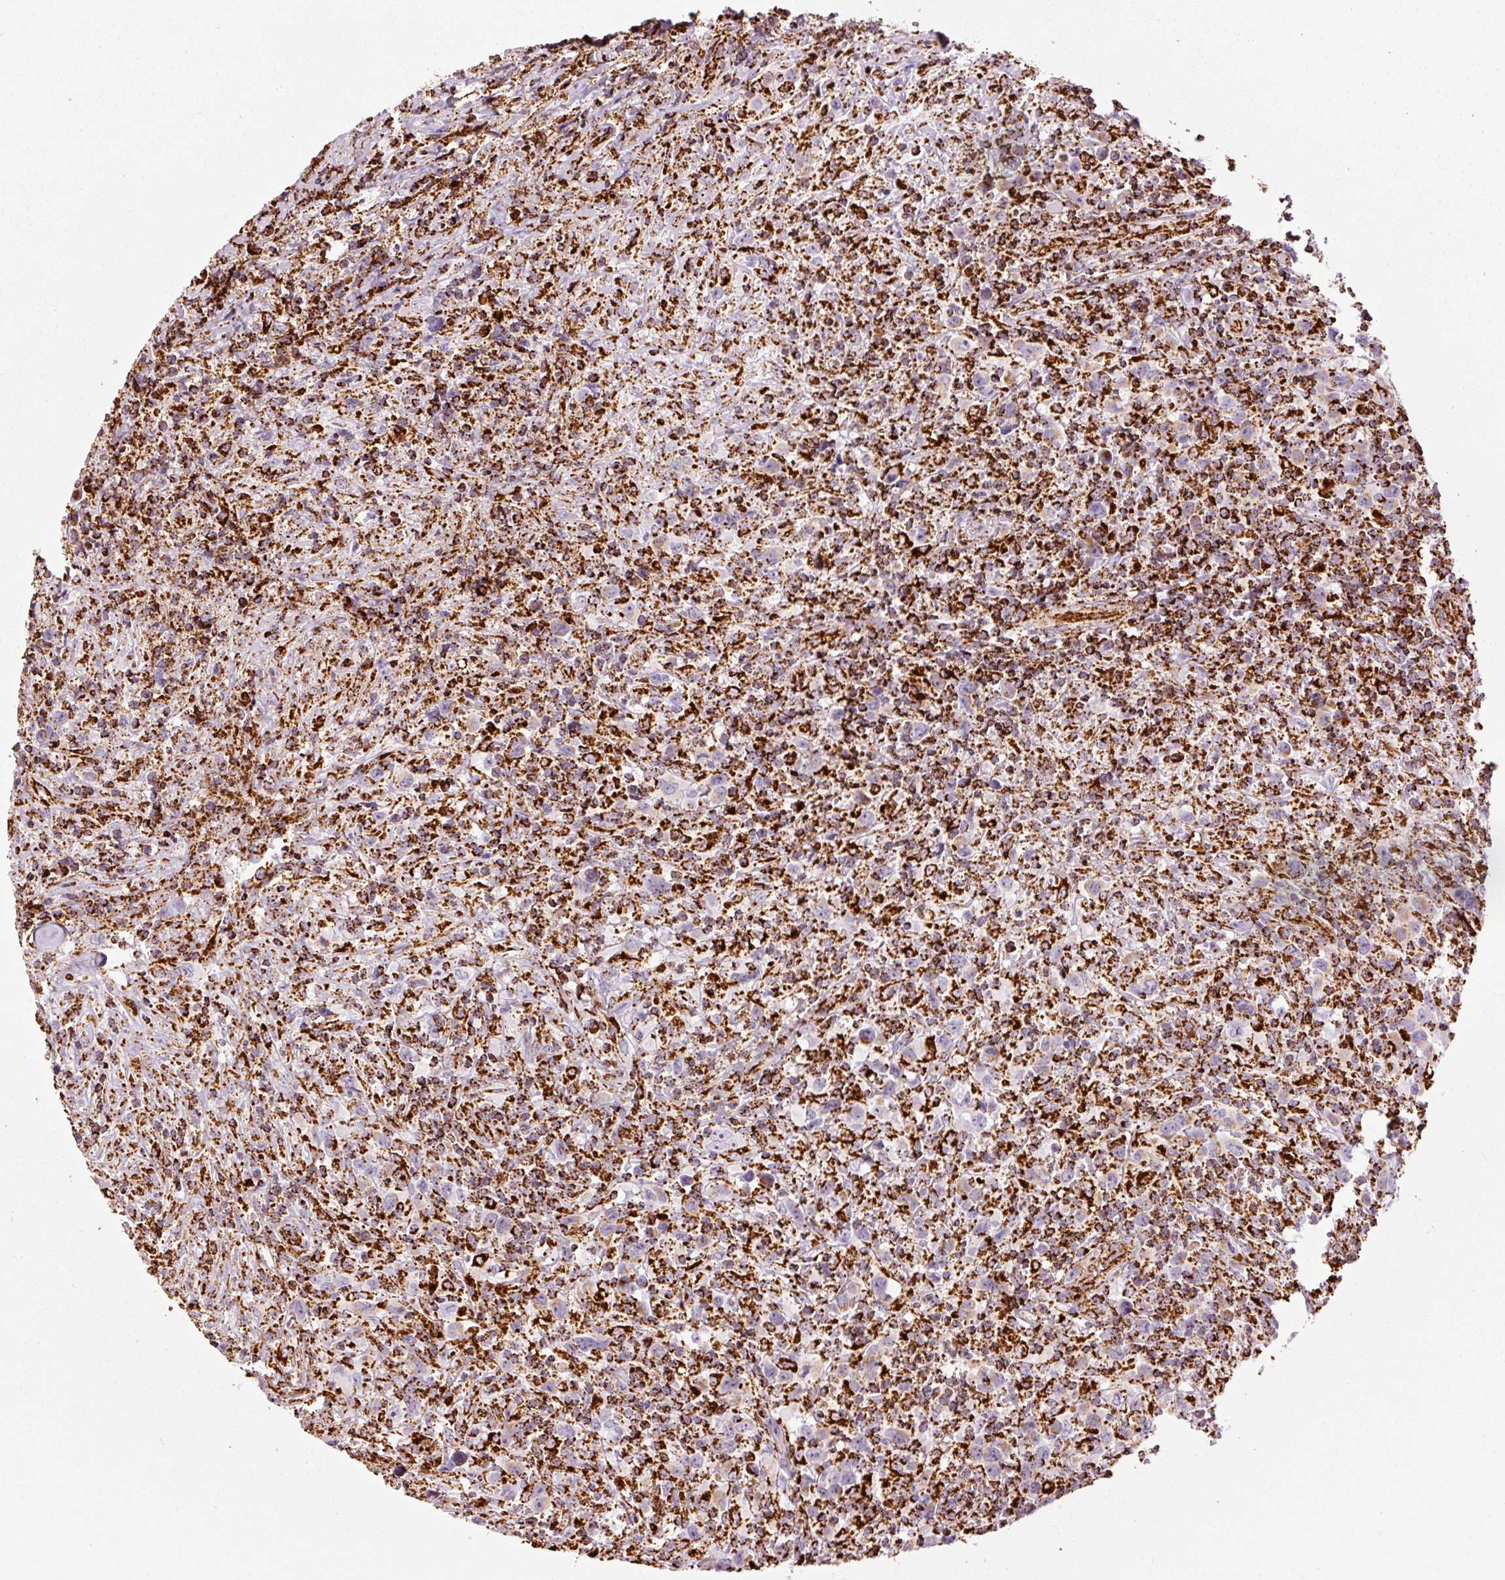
{"staining": {"intensity": "moderate", "quantity": "25%-75%", "location": "cytoplasmic/membranous"}, "tissue": "lymphoma", "cell_type": "Tumor cells", "image_type": "cancer", "snomed": [{"axis": "morphology", "description": "Hodgkin's disease, NOS"}, {"axis": "topography", "description": "Lymph node"}], "caption": "Immunohistochemistry (IHC) histopathology image of human lymphoma stained for a protein (brown), which demonstrates medium levels of moderate cytoplasmic/membranous positivity in about 25%-75% of tumor cells.", "gene": "MT-CO2", "patient": {"sex": "female", "age": 18}}